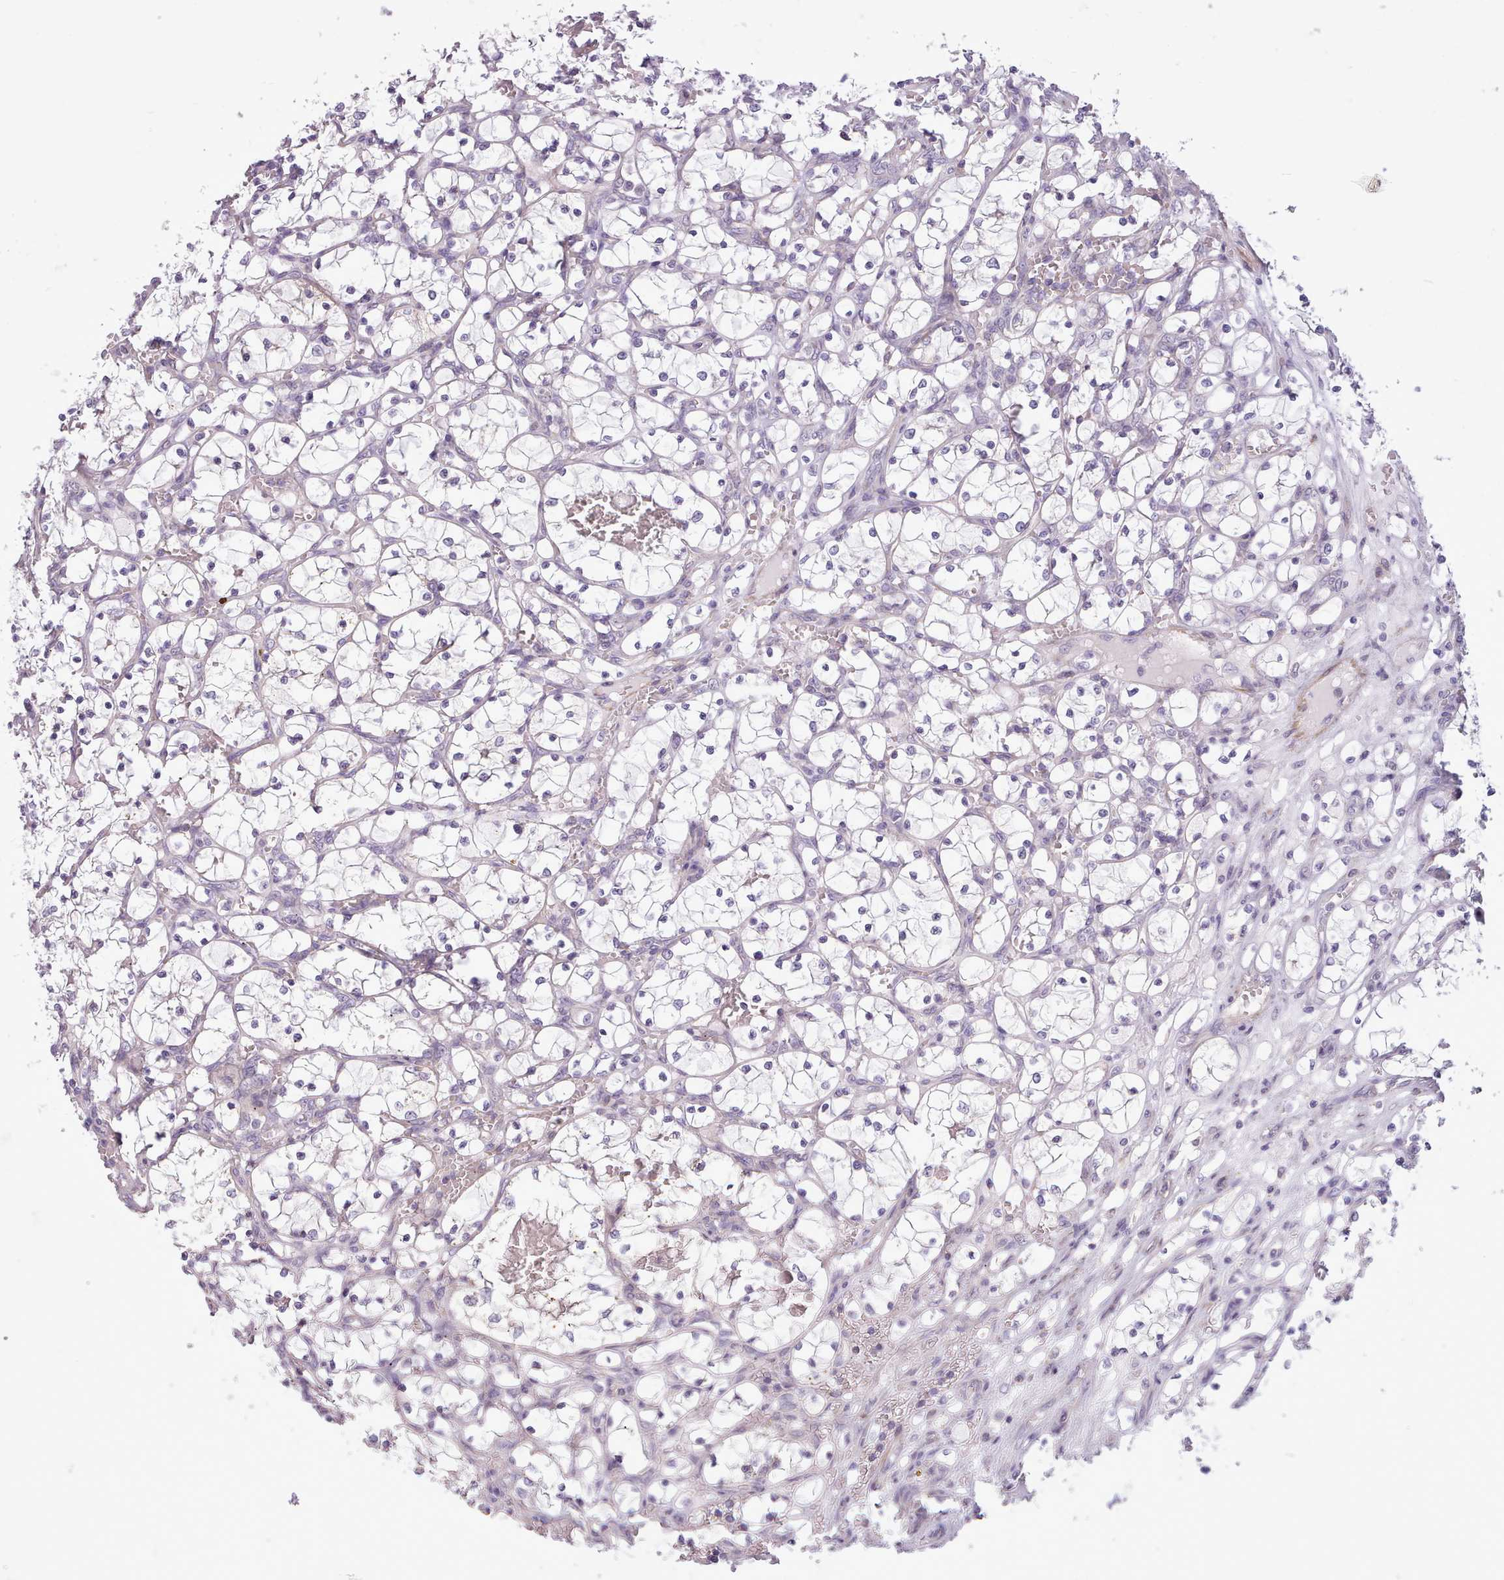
{"staining": {"intensity": "negative", "quantity": "none", "location": "none"}, "tissue": "renal cancer", "cell_type": "Tumor cells", "image_type": "cancer", "snomed": [{"axis": "morphology", "description": "Adenocarcinoma, NOS"}, {"axis": "topography", "description": "Kidney"}], "caption": "This is a histopathology image of immunohistochemistry (IHC) staining of renal adenocarcinoma, which shows no positivity in tumor cells.", "gene": "AVL9", "patient": {"sex": "female", "age": 69}}